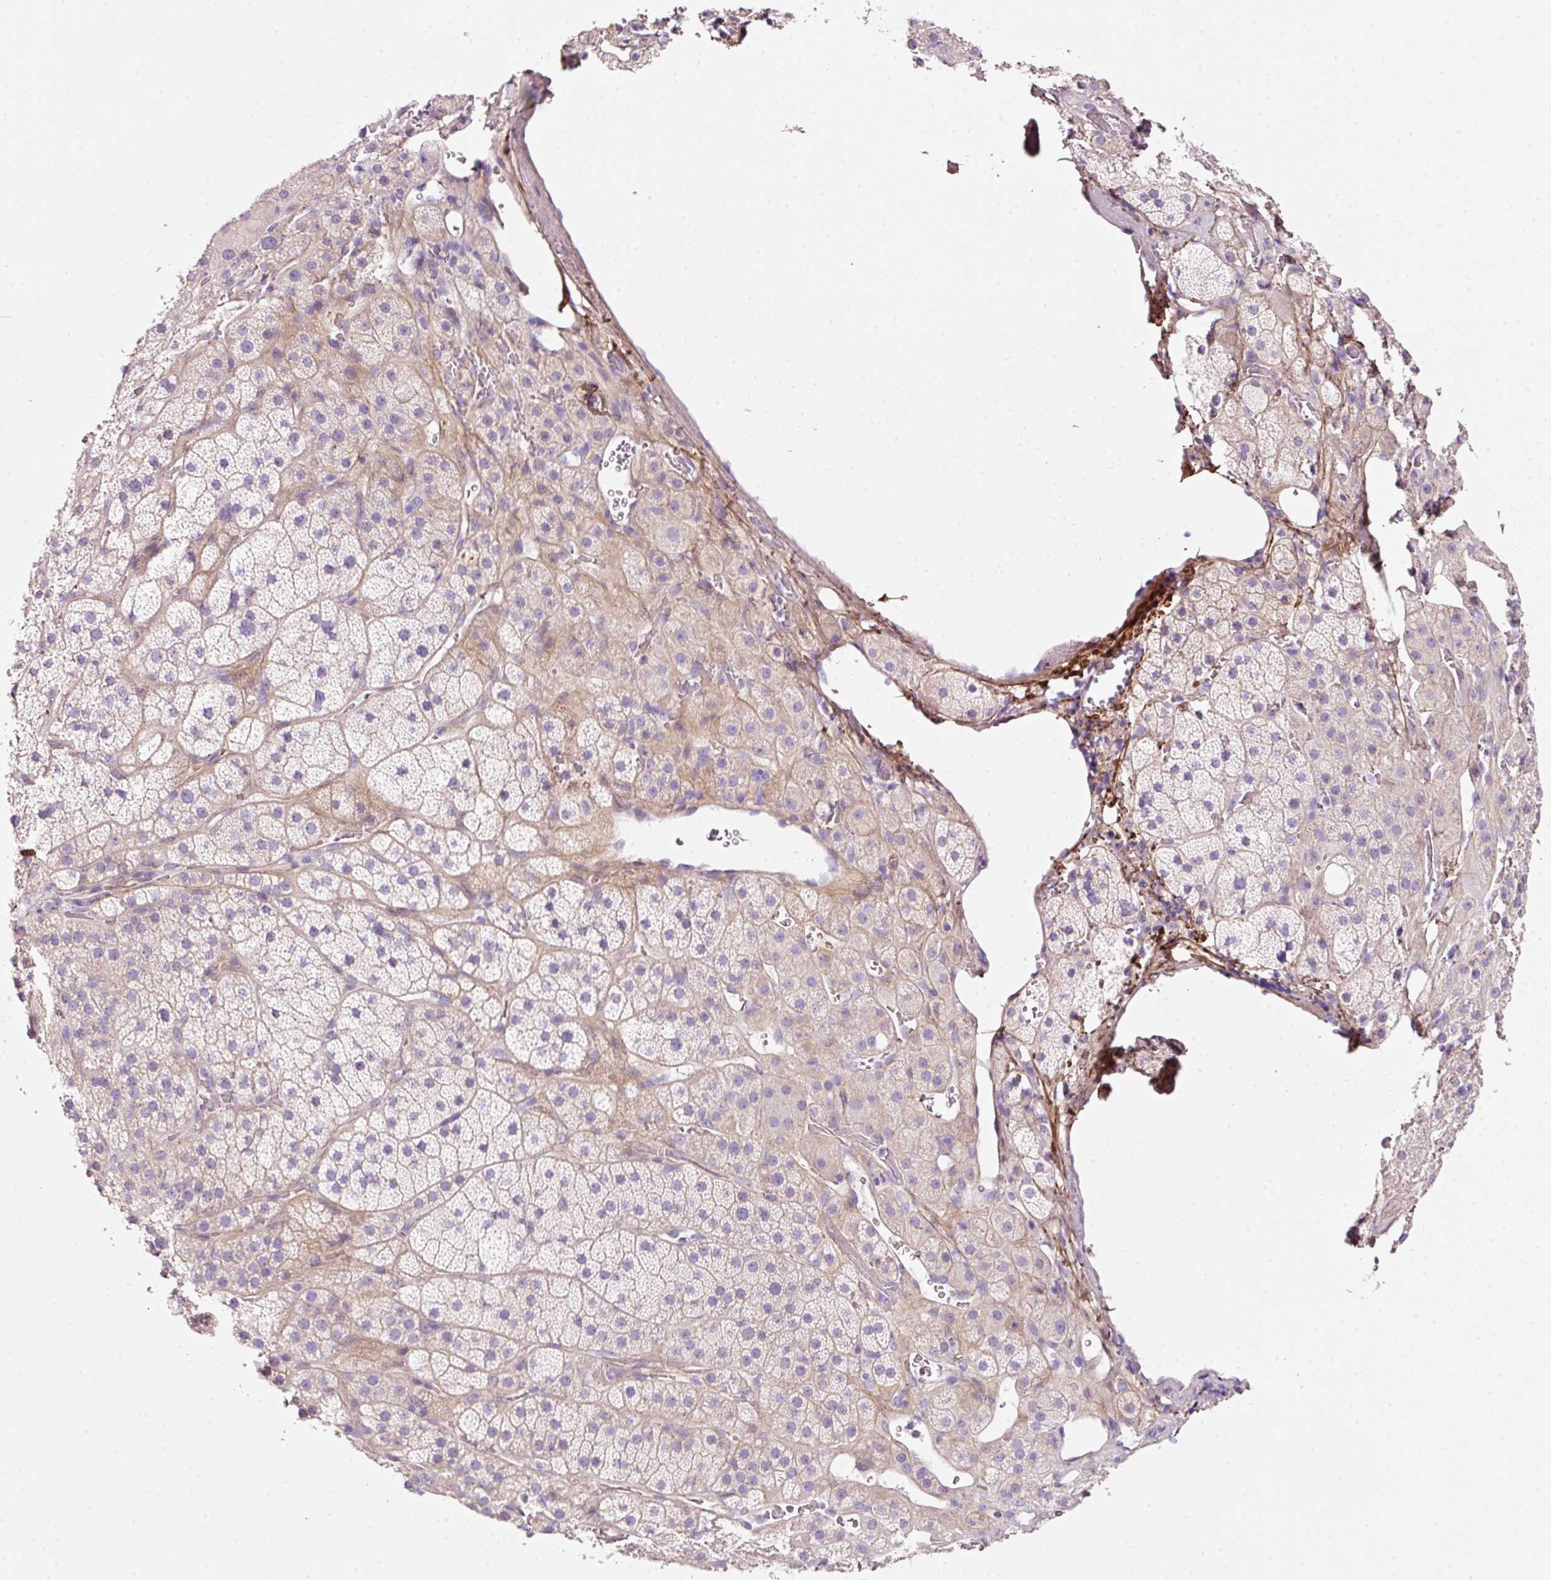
{"staining": {"intensity": "weak", "quantity": "25%-75%", "location": "cytoplasmic/membranous"}, "tissue": "adrenal gland", "cell_type": "Glandular cells", "image_type": "normal", "snomed": [{"axis": "morphology", "description": "Normal tissue, NOS"}, {"axis": "topography", "description": "Adrenal gland"}], "caption": "Adrenal gland stained with DAB (3,3'-diaminobenzidine) immunohistochemistry (IHC) exhibits low levels of weak cytoplasmic/membranous expression in about 25%-75% of glandular cells. (DAB (3,3'-diaminobenzidine) IHC, brown staining for protein, blue staining for nuclei).", "gene": "SOS2", "patient": {"sex": "male", "age": 57}}